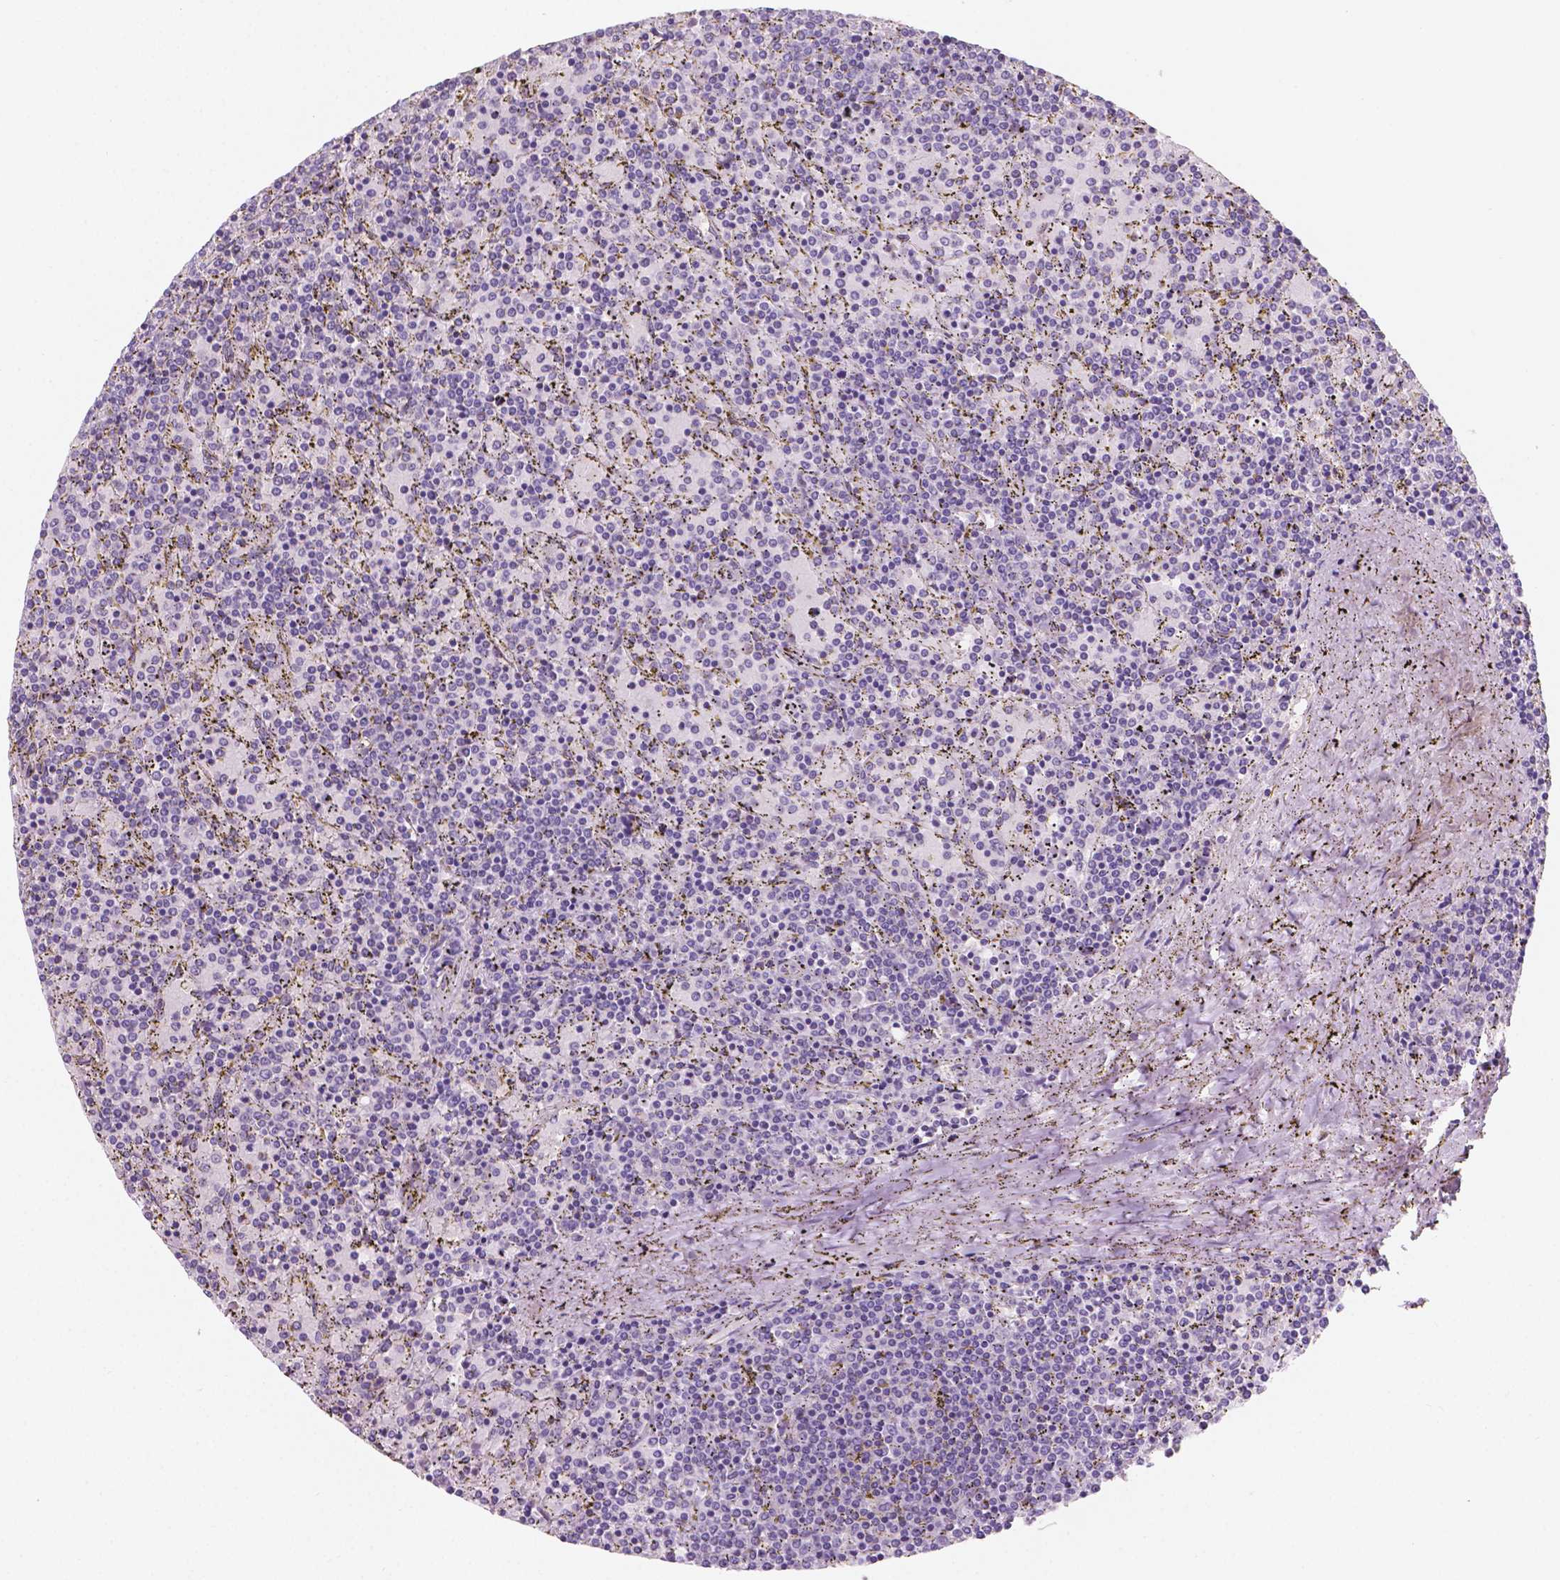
{"staining": {"intensity": "negative", "quantity": "none", "location": "none"}, "tissue": "lymphoma", "cell_type": "Tumor cells", "image_type": "cancer", "snomed": [{"axis": "morphology", "description": "Malignant lymphoma, non-Hodgkin's type, Low grade"}, {"axis": "topography", "description": "Spleen"}], "caption": "An image of human lymphoma is negative for staining in tumor cells. (Stains: DAB (3,3'-diaminobenzidine) immunohistochemistry with hematoxylin counter stain, Microscopy: brightfield microscopy at high magnification).", "gene": "SBSN", "patient": {"sex": "female", "age": 77}}